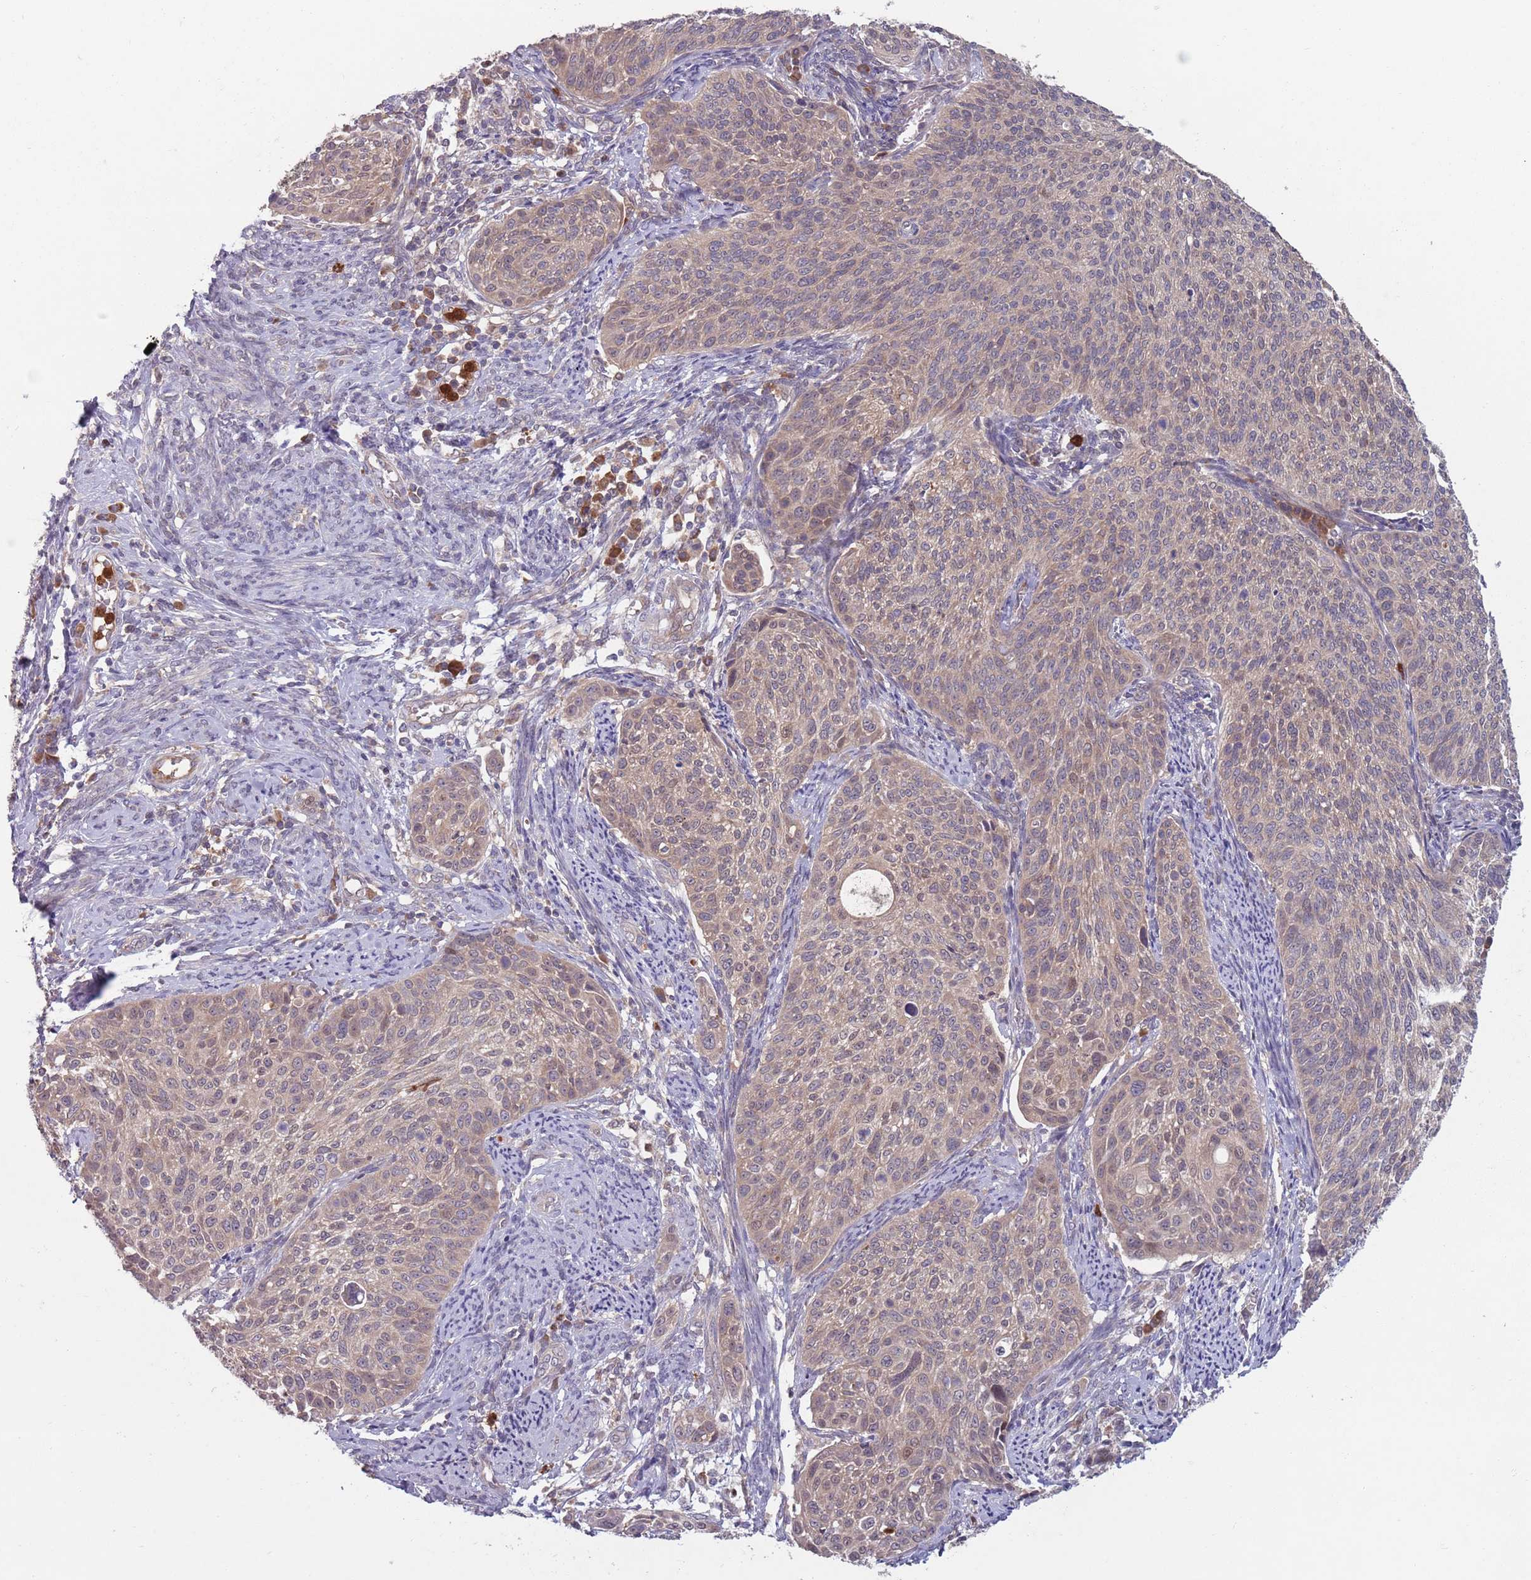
{"staining": {"intensity": "weak", "quantity": "25%-75%", "location": "cytoplasmic/membranous"}, "tissue": "cervical cancer", "cell_type": "Tumor cells", "image_type": "cancer", "snomed": [{"axis": "morphology", "description": "Squamous cell carcinoma, NOS"}, {"axis": "topography", "description": "Cervix"}], "caption": "A histopathology image showing weak cytoplasmic/membranous expression in approximately 25%-75% of tumor cells in cervical cancer, as visualized by brown immunohistochemical staining.", "gene": "TYW1", "patient": {"sex": "female", "age": 70}}